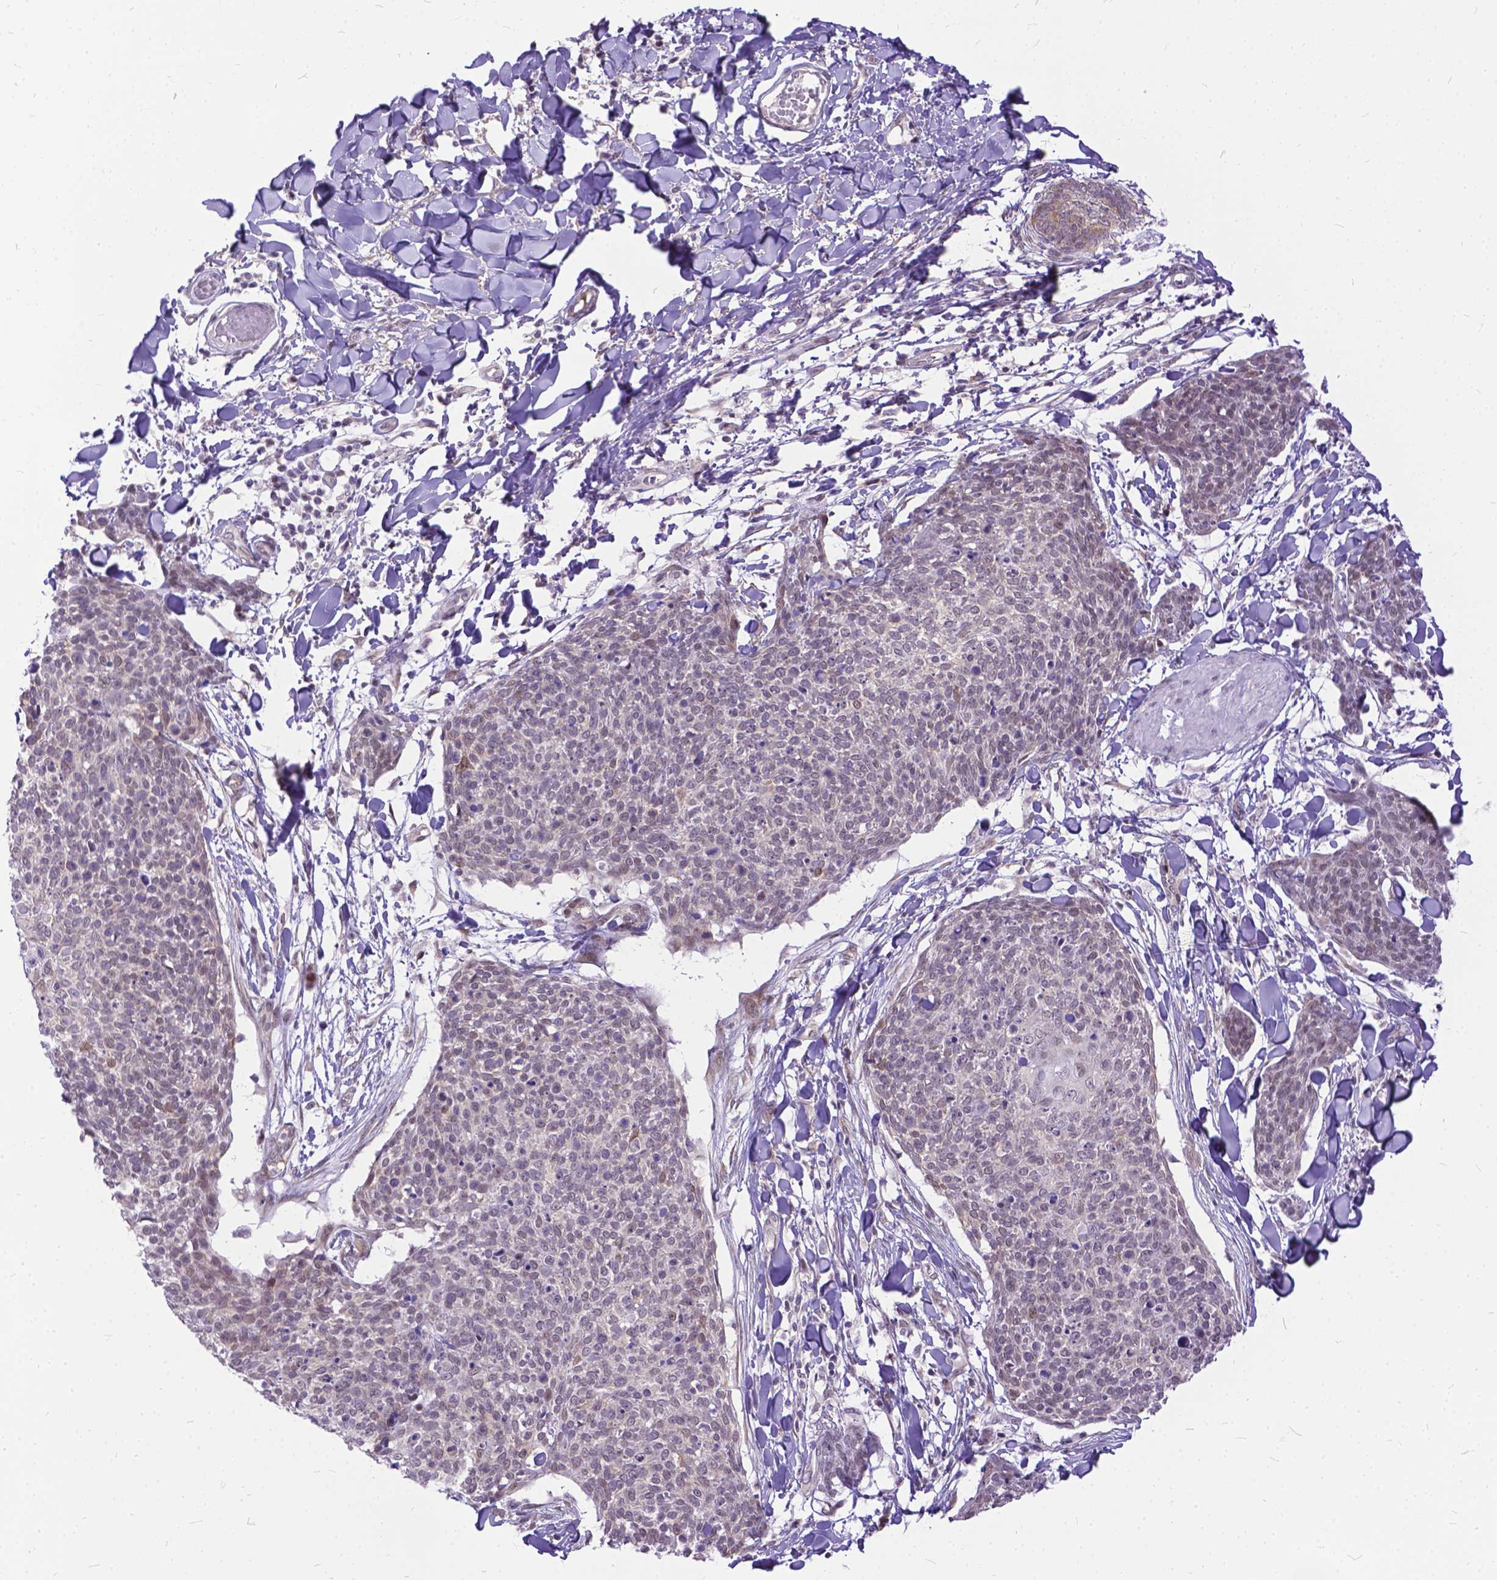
{"staining": {"intensity": "weak", "quantity": "<25%", "location": "nuclear"}, "tissue": "skin cancer", "cell_type": "Tumor cells", "image_type": "cancer", "snomed": [{"axis": "morphology", "description": "Squamous cell carcinoma, NOS"}, {"axis": "topography", "description": "Skin"}, {"axis": "topography", "description": "Vulva"}], "caption": "A photomicrograph of human squamous cell carcinoma (skin) is negative for staining in tumor cells.", "gene": "FAM124B", "patient": {"sex": "female", "age": 75}}